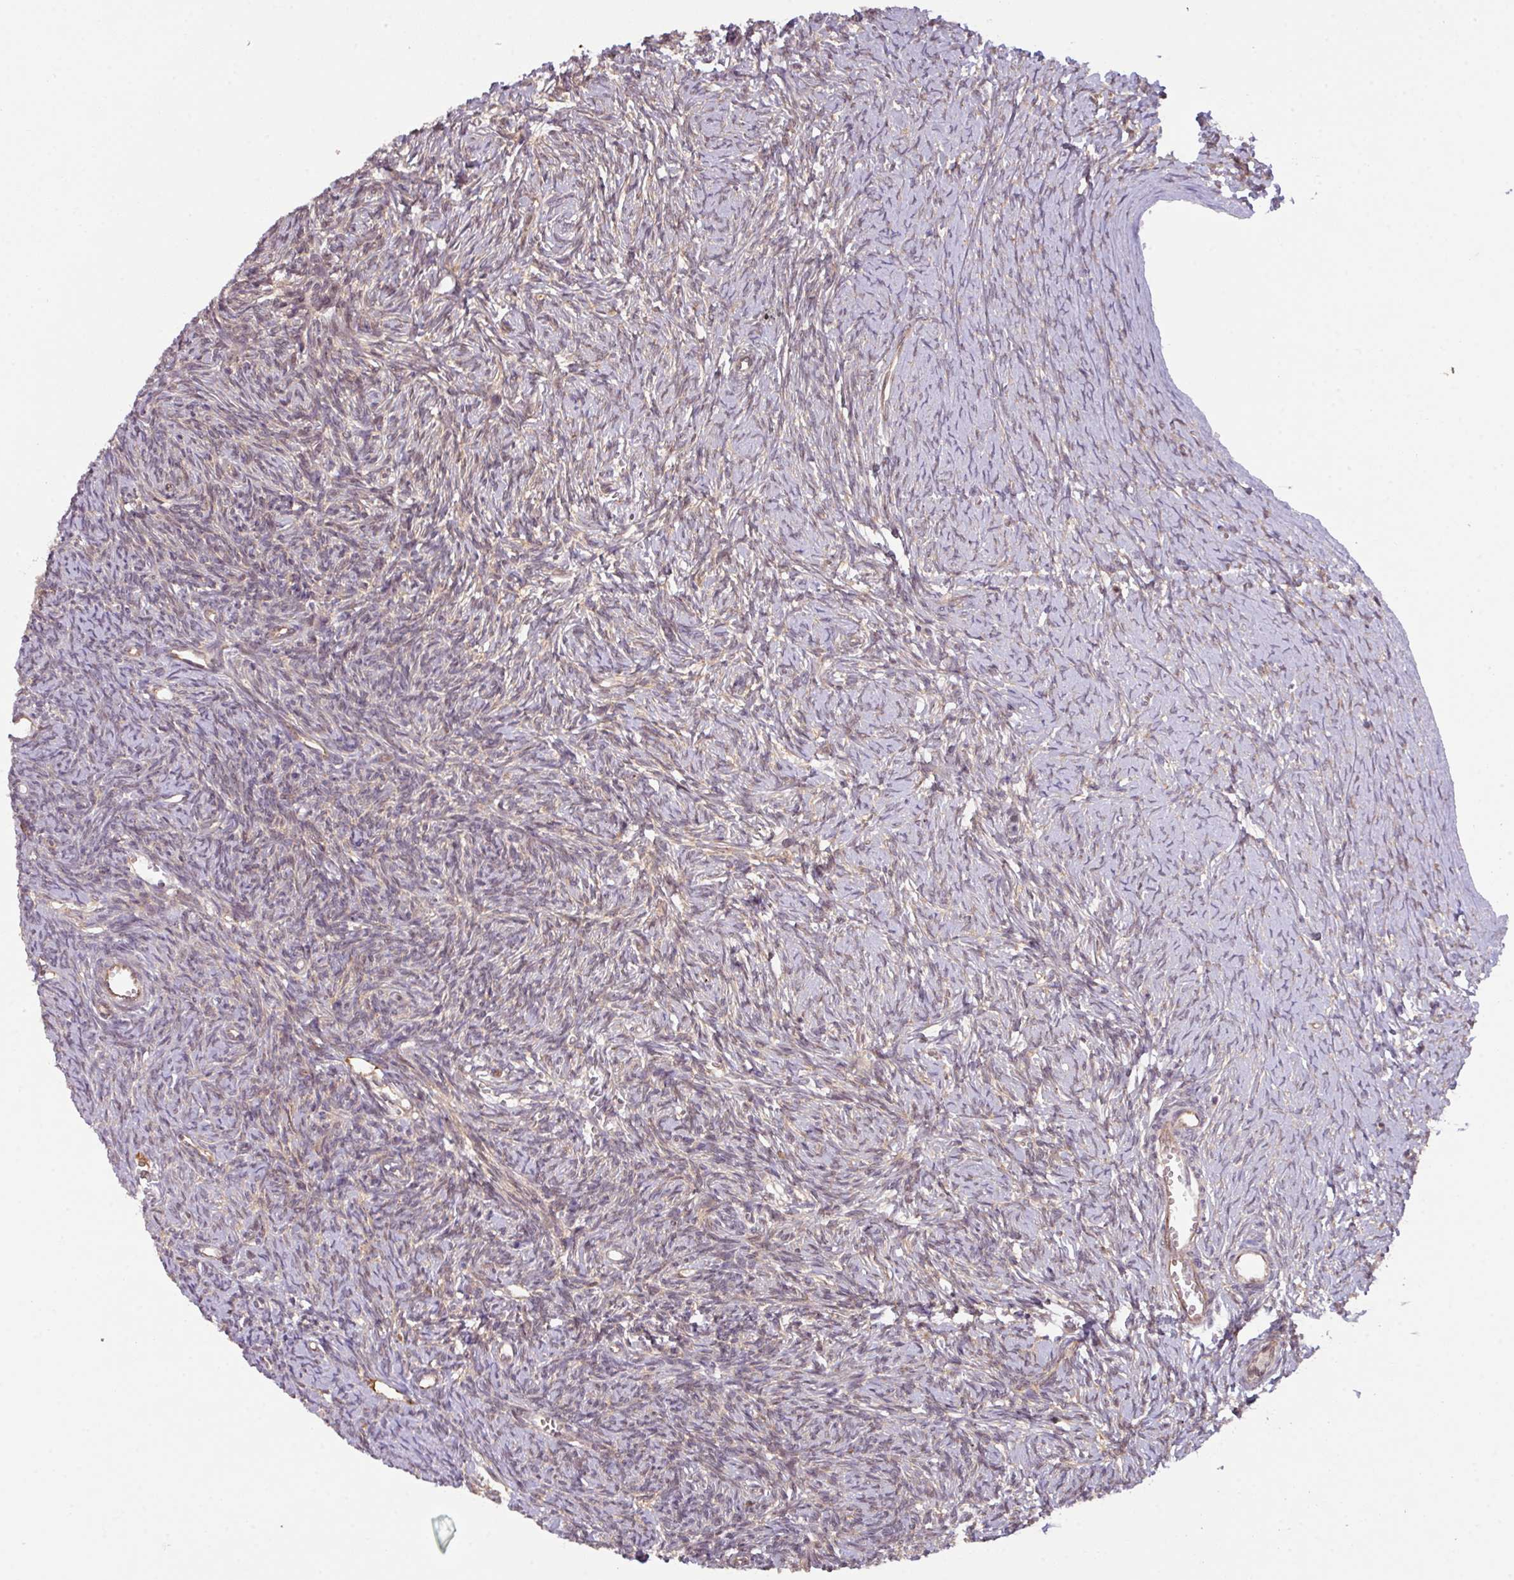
{"staining": {"intensity": "moderate", "quantity": "25%-75%", "location": "cytoplasmic/membranous"}, "tissue": "ovary", "cell_type": "Ovarian stroma cells", "image_type": "normal", "snomed": [{"axis": "morphology", "description": "Normal tissue, NOS"}, {"axis": "topography", "description": "Ovary"}], "caption": "This micrograph reveals immunohistochemistry (IHC) staining of unremarkable ovary, with medium moderate cytoplasmic/membranous positivity in approximately 25%-75% of ovarian stroma cells.", "gene": "CYFIP2", "patient": {"sex": "female", "age": 39}}